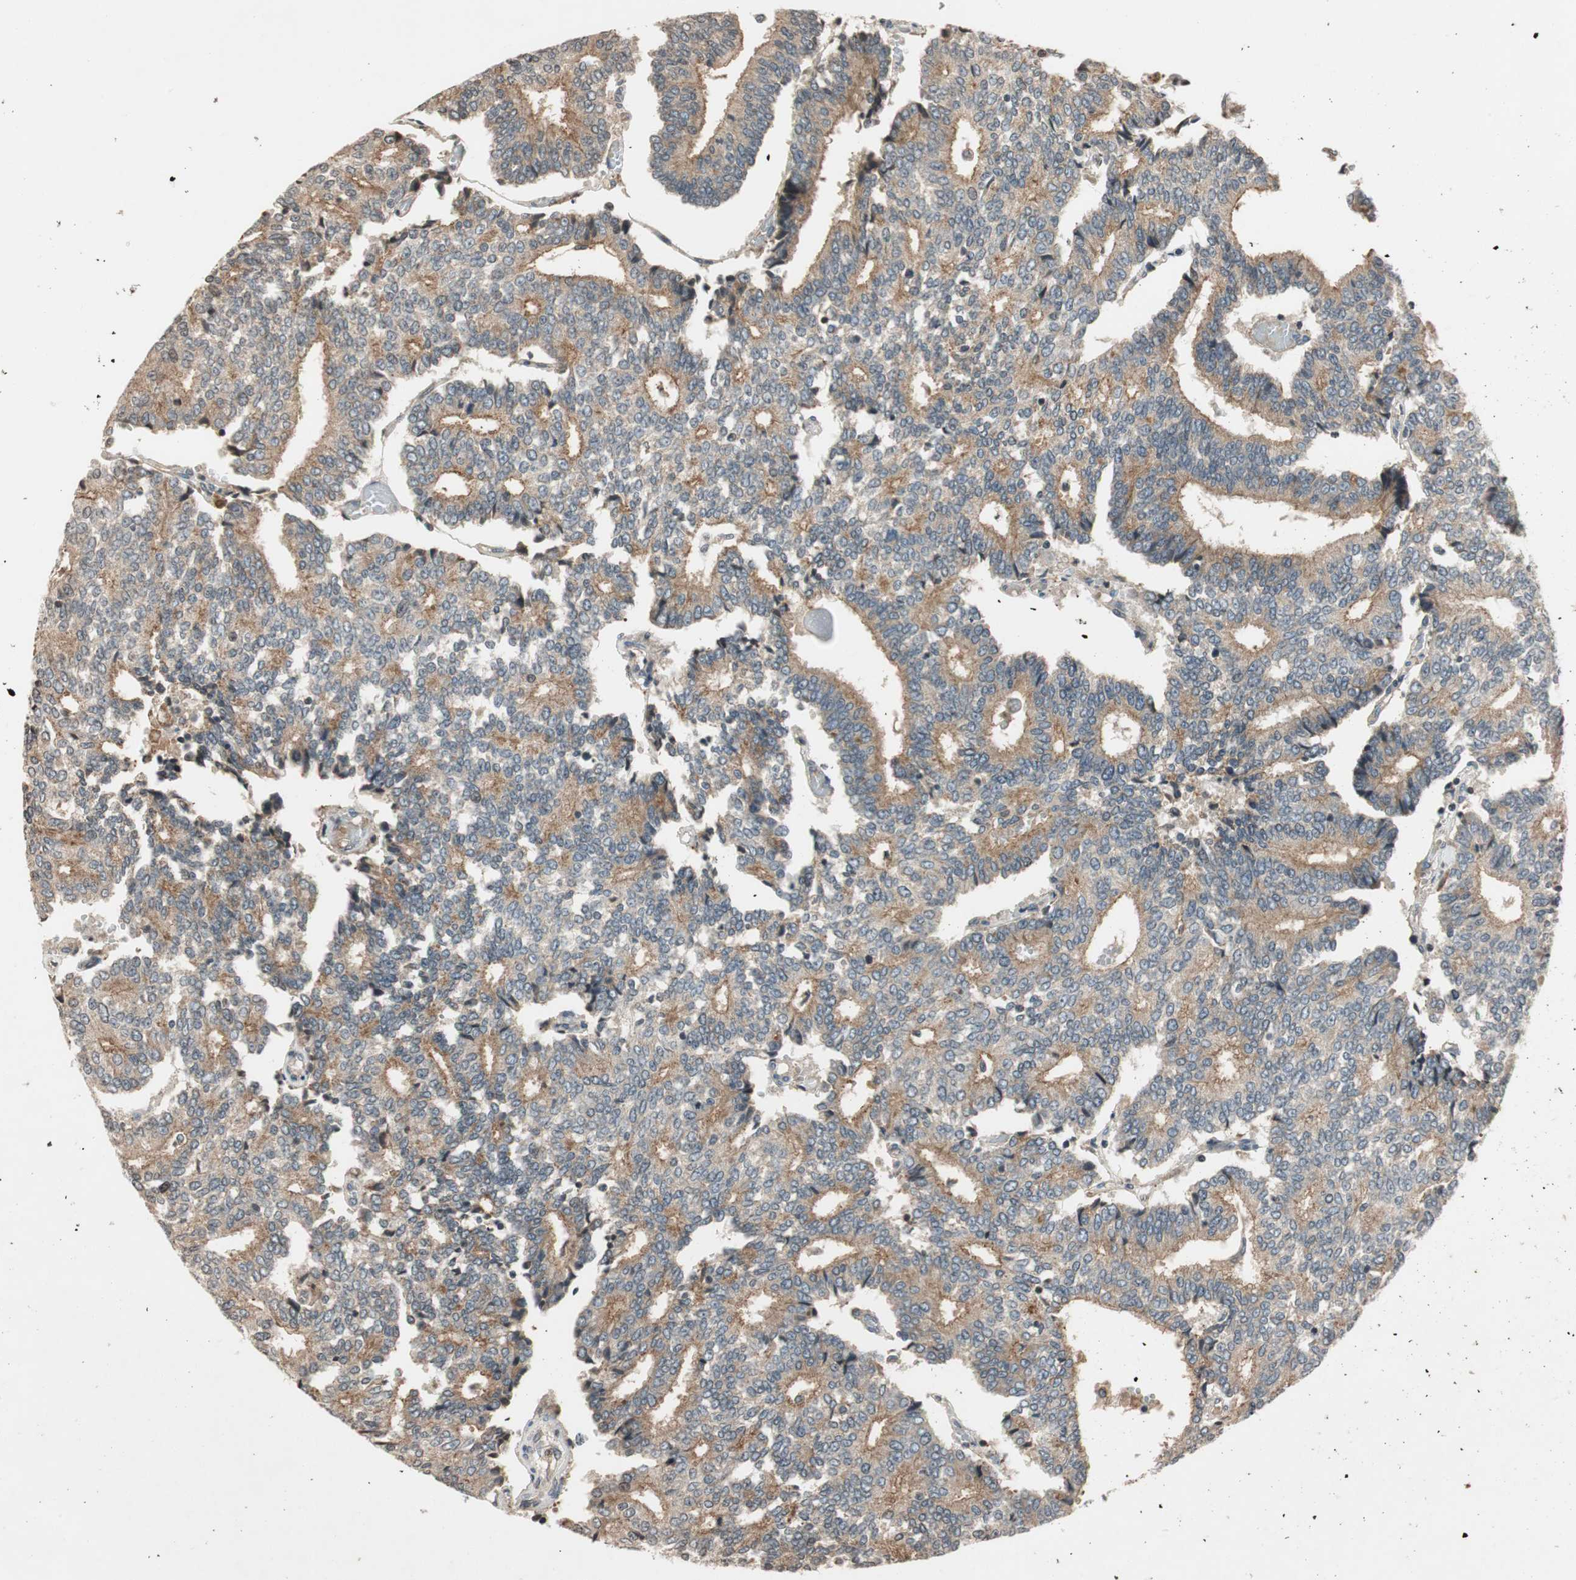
{"staining": {"intensity": "moderate", "quantity": ">75%", "location": "cytoplasmic/membranous"}, "tissue": "prostate cancer", "cell_type": "Tumor cells", "image_type": "cancer", "snomed": [{"axis": "morphology", "description": "Adenocarcinoma, High grade"}, {"axis": "topography", "description": "Prostate"}], "caption": "Human prostate high-grade adenocarcinoma stained for a protein (brown) reveals moderate cytoplasmic/membranous positive staining in about >75% of tumor cells.", "gene": "GCLM", "patient": {"sex": "male", "age": 55}}